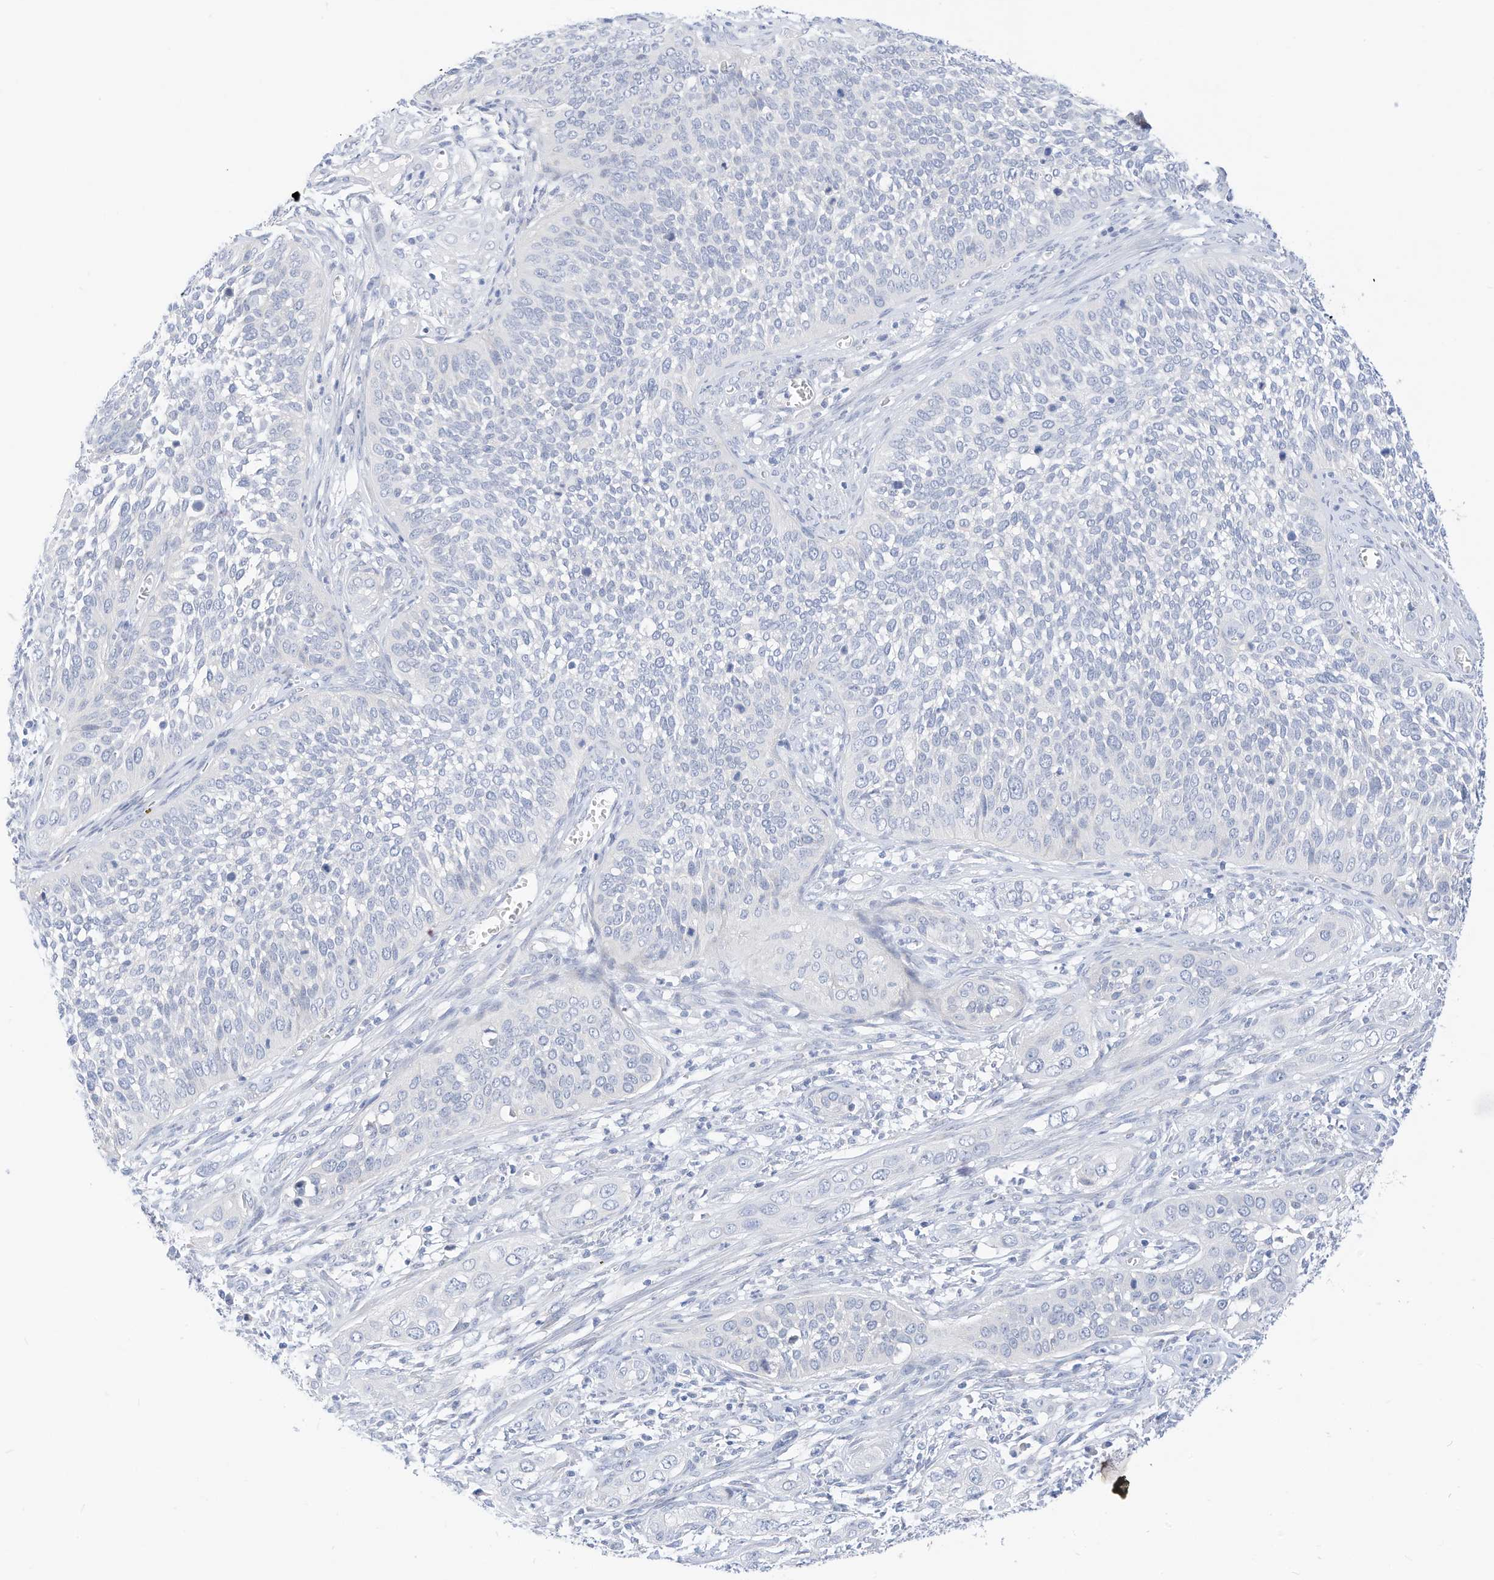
{"staining": {"intensity": "negative", "quantity": "none", "location": "none"}, "tissue": "cervical cancer", "cell_type": "Tumor cells", "image_type": "cancer", "snomed": [{"axis": "morphology", "description": "Squamous cell carcinoma, NOS"}, {"axis": "topography", "description": "Cervix"}], "caption": "Micrograph shows no protein positivity in tumor cells of cervical squamous cell carcinoma tissue.", "gene": "SPOCD1", "patient": {"sex": "female", "age": 34}}